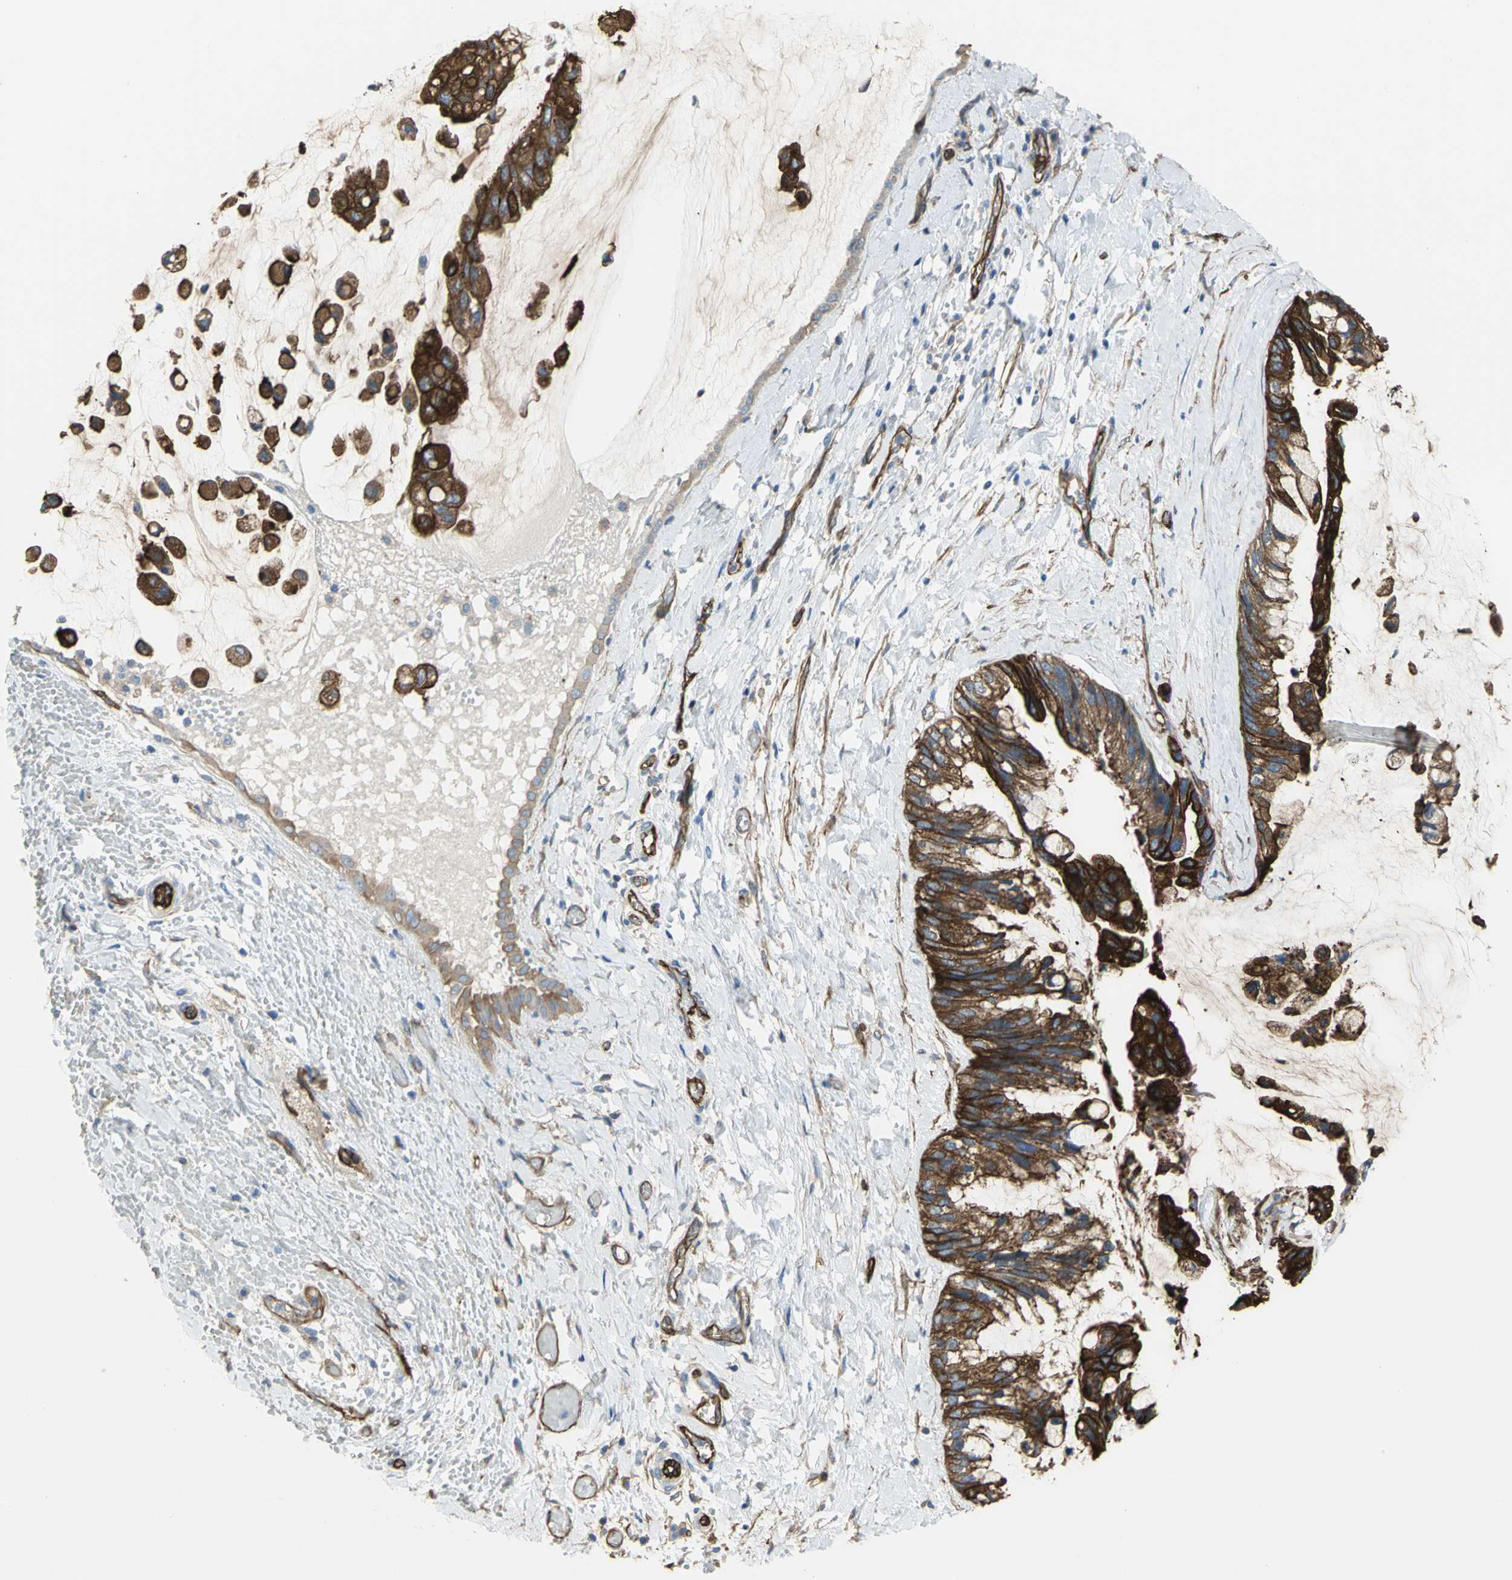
{"staining": {"intensity": "strong", "quantity": ">75%", "location": "cytoplasmic/membranous"}, "tissue": "ovarian cancer", "cell_type": "Tumor cells", "image_type": "cancer", "snomed": [{"axis": "morphology", "description": "Cystadenocarcinoma, mucinous, NOS"}, {"axis": "topography", "description": "Ovary"}], "caption": "High-magnification brightfield microscopy of ovarian cancer stained with DAB (3,3'-diaminobenzidine) (brown) and counterstained with hematoxylin (blue). tumor cells exhibit strong cytoplasmic/membranous positivity is present in approximately>75% of cells. The staining was performed using DAB (3,3'-diaminobenzidine) to visualize the protein expression in brown, while the nuclei were stained in blue with hematoxylin (Magnification: 20x).", "gene": "FLNB", "patient": {"sex": "female", "age": 39}}